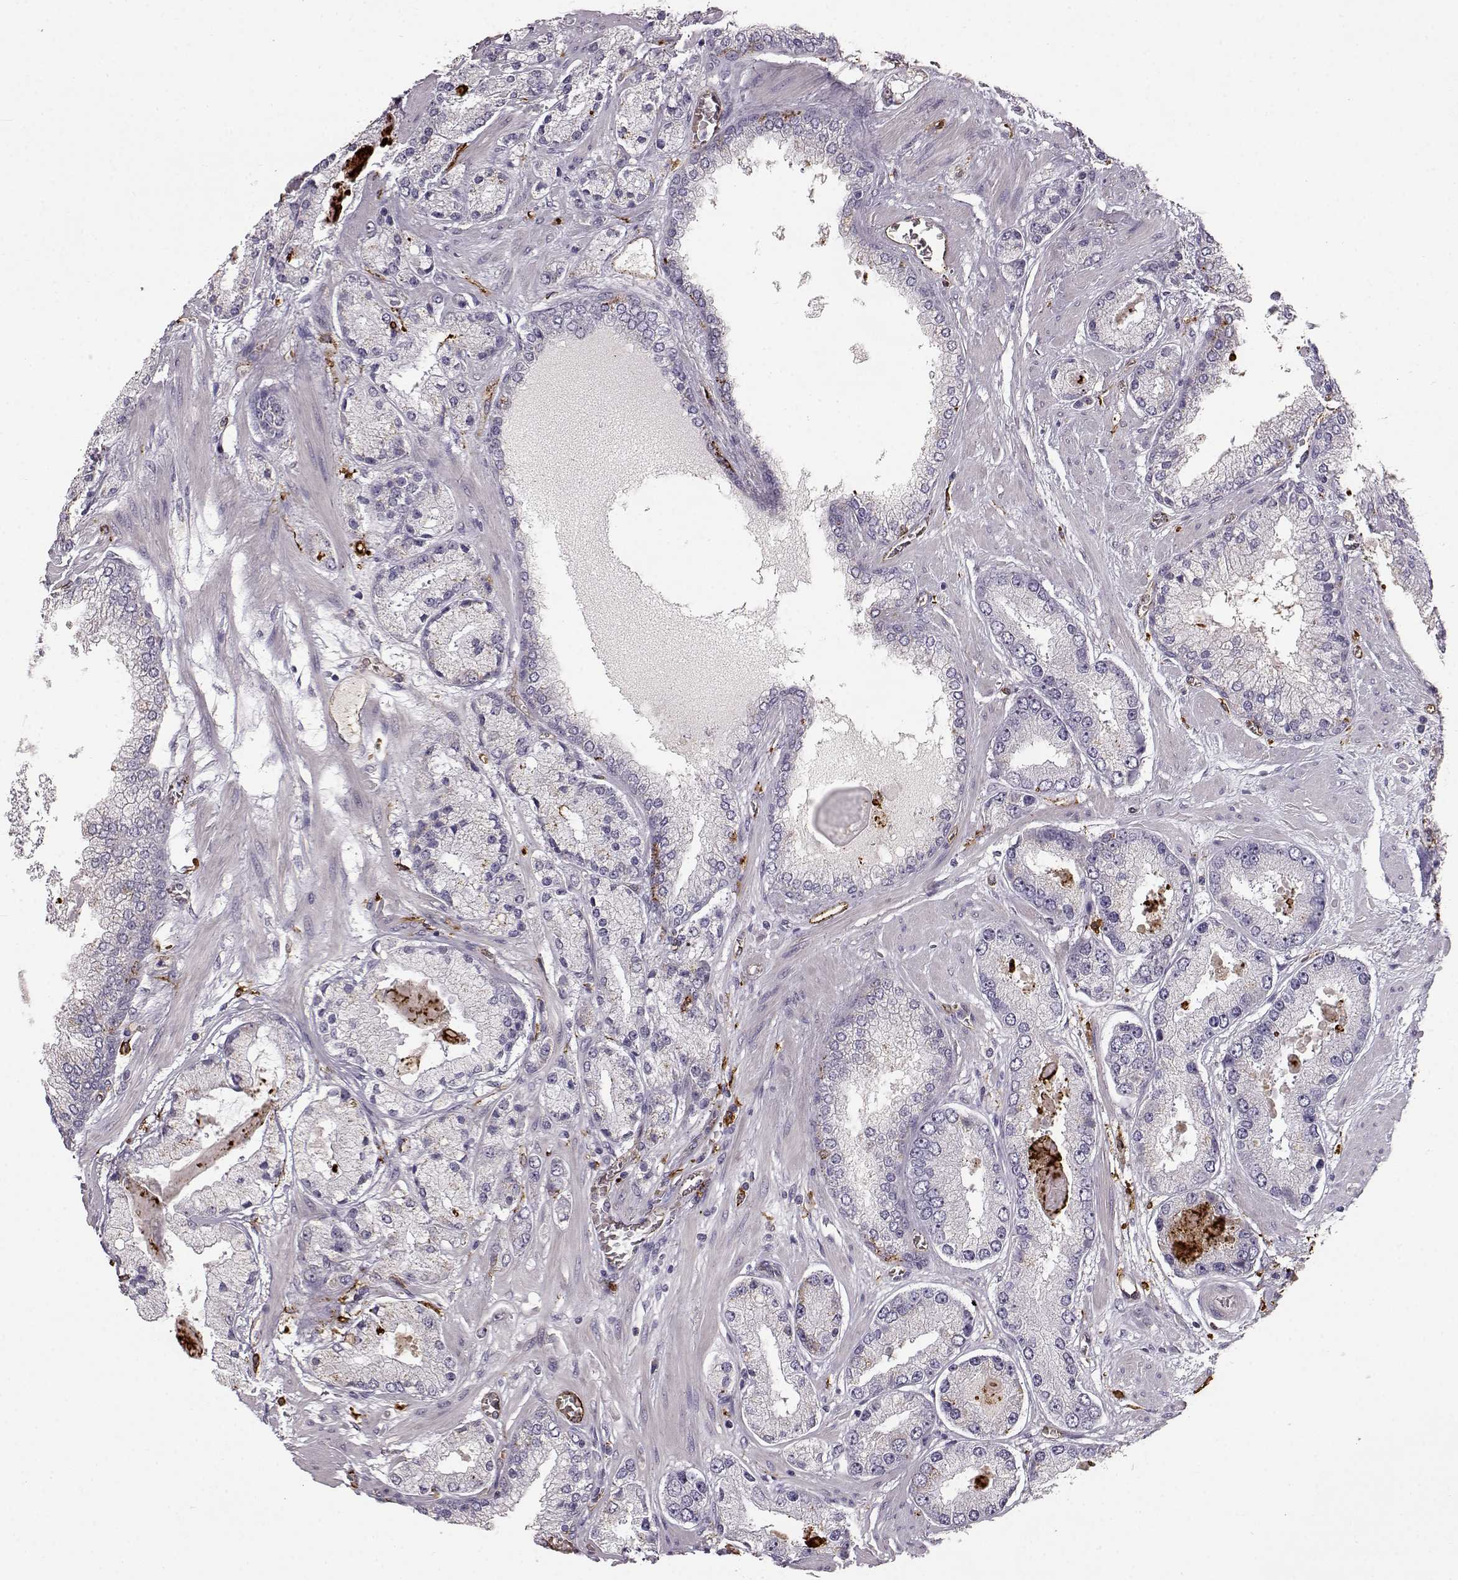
{"staining": {"intensity": "negative", "quantity": "none", "location": "none"}, "tissue": "prostate cancer", "cell_type": "Tumor cells", "image_type": "cancer", "snomed": [{"axis": "morphology", "description": "Adenocarcinoma, High grade"}, {"axis": "topography", "description": "Prostate"}], "caption": "Tumor cells show no significant positivity in prostate cancer. Nuclei are stained in blue.", "gene": "CCNF", "patient": {"sex": "male", "age": 67}}